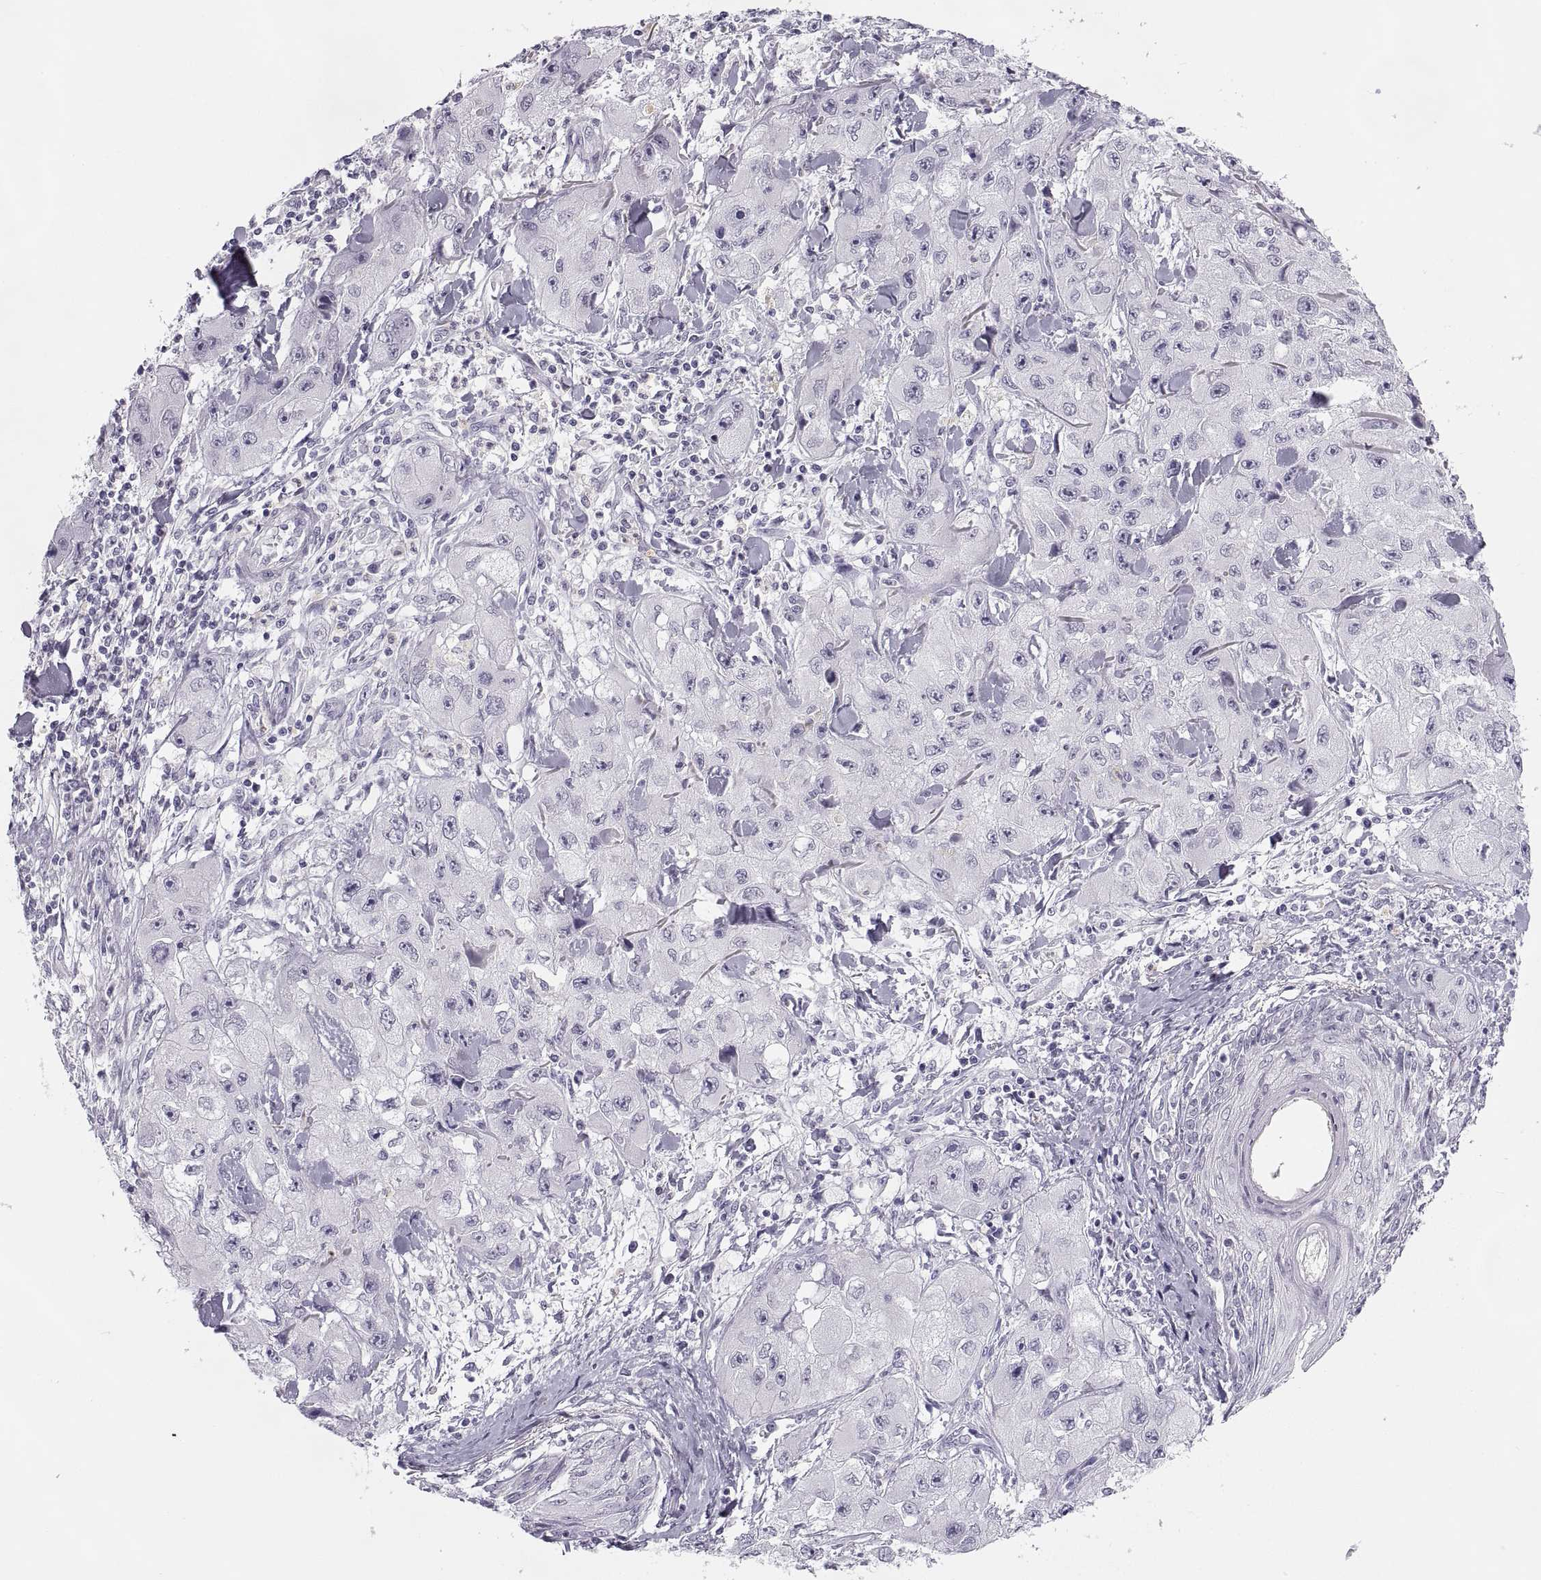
{"staining": {"intensity": "negative", "quantity": "none", "location": "none"}, "tissue": "skin cancer", "cell_type": "Tumor cells", "image_type": "cancer", "snomed": [{"axis": "morphology", "description": "Squamous cell carcinoma, NOS"}, {"axis": "topography", "description": "Skin"}, {"axis": "topography", "description": "Subcutis"}], "caption": "Skin cancer was stained to show a protein in brown. There is no significant positivity in tumor cells.", "gene": "C3orf22", "patient": {"sex": "male", "age": 73}}